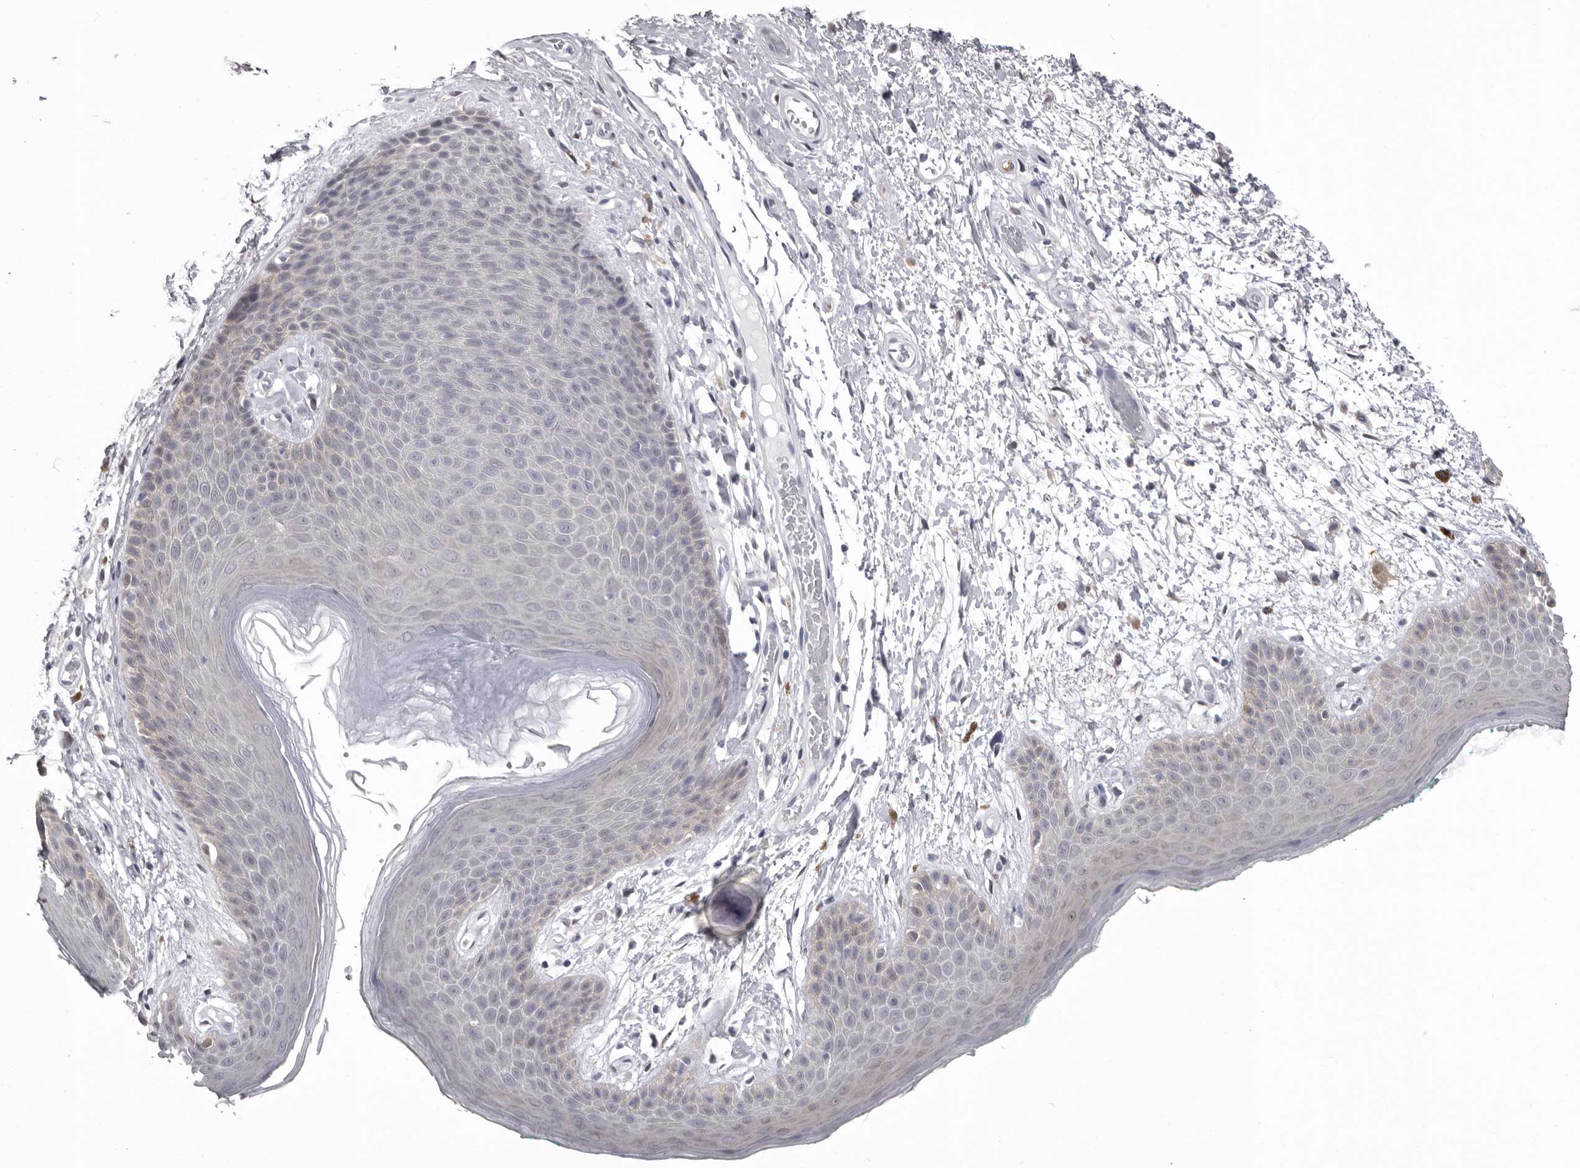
{"staining": {"intensity": "moderate", "quantity": "<25%", "location": "cytoplasmic/membranous"}, "tissue": "skin", "cell_type": "Epidermal cells", "image_type": "normal", "snomed": [{"axis": "morphology", "description": "Normal tissue, NOS"}, {"axis": "topography", "description": "Anal"}], "caption": "This image exhibits unremarkable skin stained with IHC to label a protein in brown. The cytoplasmic/membranous of epidermal cells show moderate positivity for the protein. Nuclei are counter-stained blue.", "gene": "MDH1", "patient": {"sex": "male", "age": 74}}